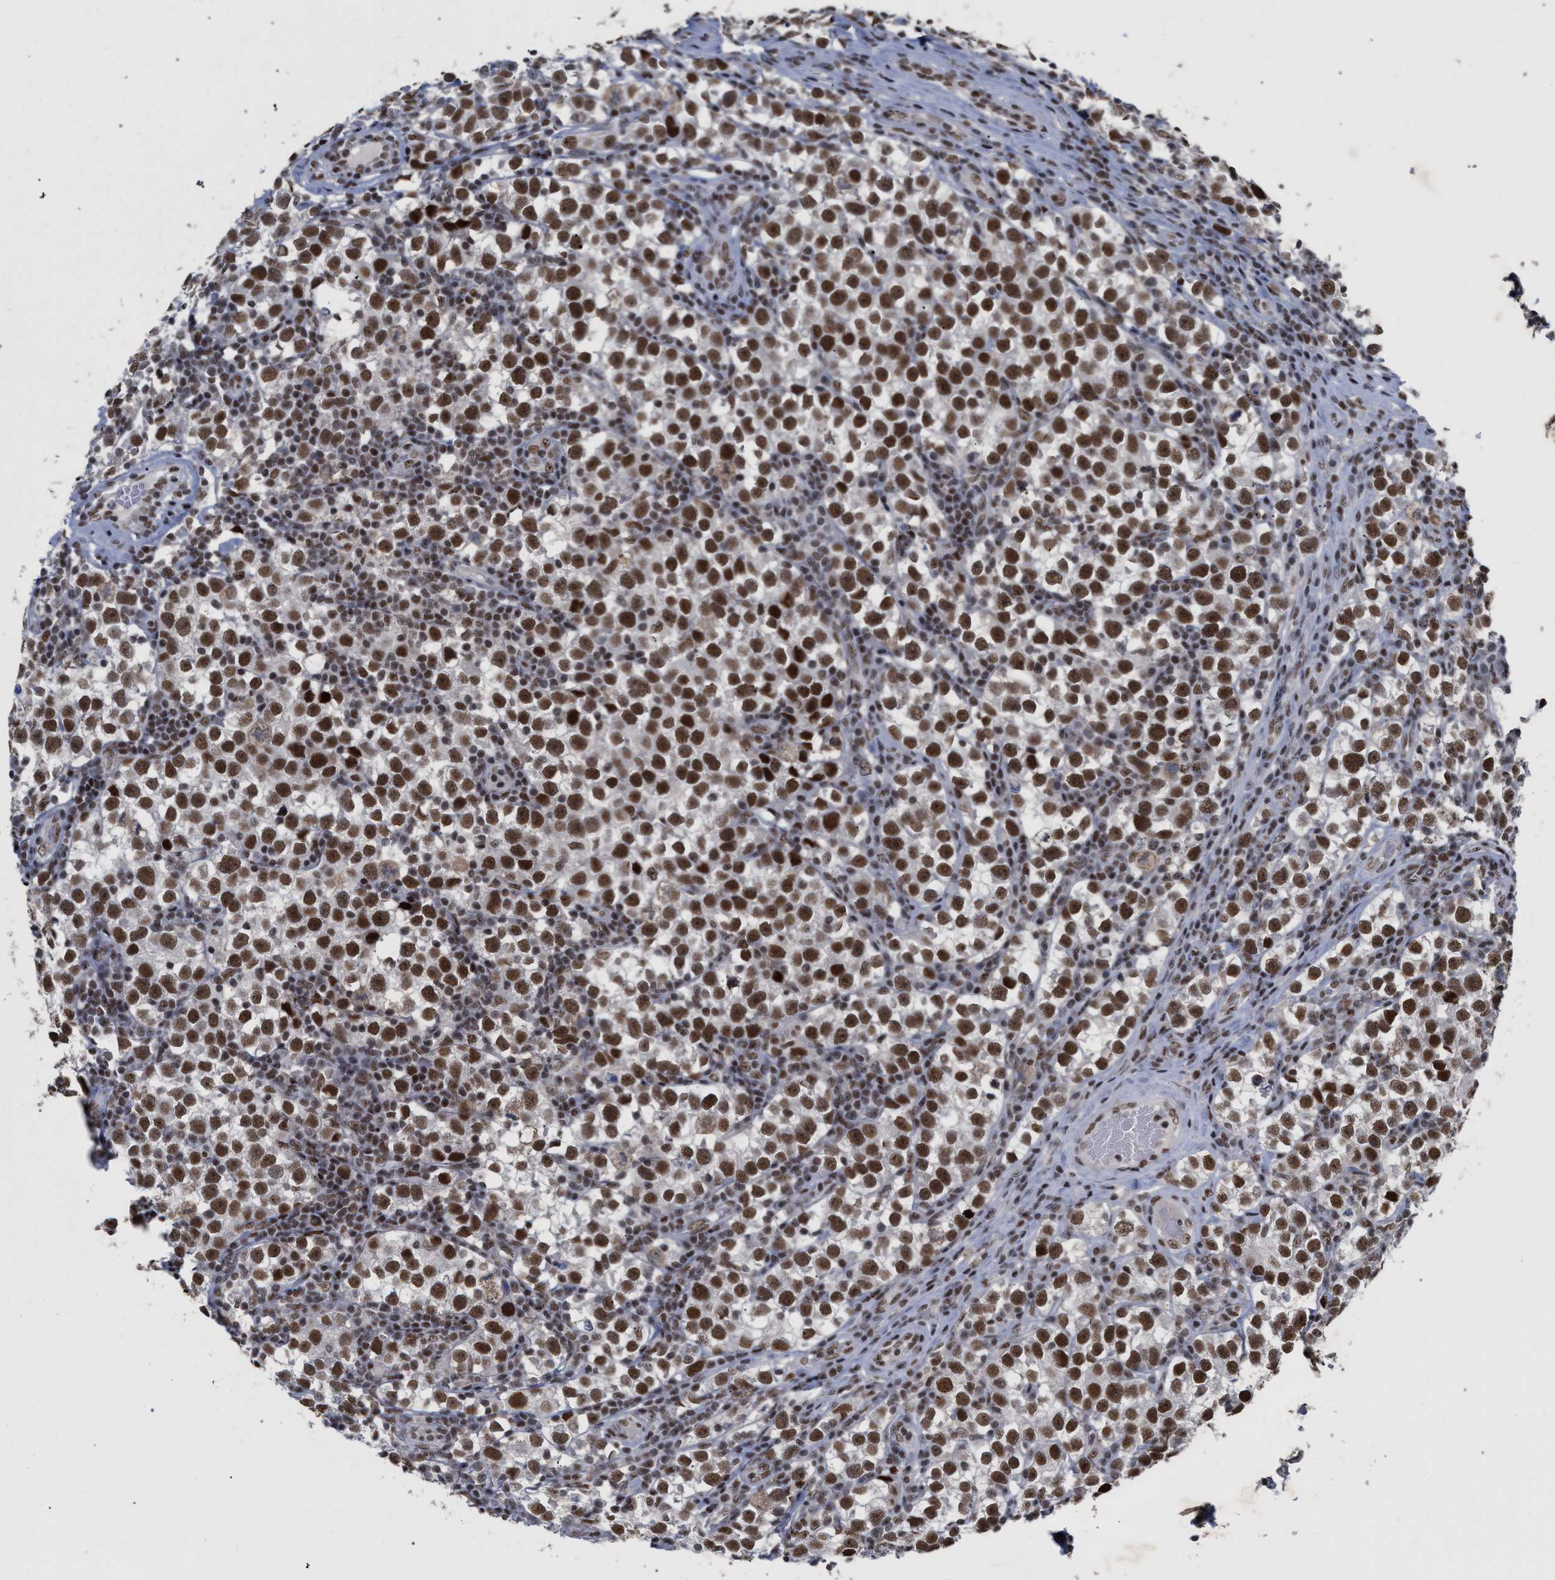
{"staining": {"intensity": "strong", "quantity": ">75%", "location": "nuclear"}, "tissue": "testis cancer", "cell_type": "Tumor cells", "image_type": "cancer", "snomed": [{"axis": "morphology", "description": "Normal tissue, NOS"}, {"axis": "morphology", "description": "Seminoma, NOS"}, {"axis": "topography", "description": "Testis"}], "caption": "A photomicrograph of testis cancer stained for a protein displays strong nuclear brown staining in tumor cells. The staining was performed using DAB, with brown indicating positive protein expression. Nuclei are stained blue with hematoxylin.", "gene": "SCAF4", "patient": {"sex": "male", "age": 43}}